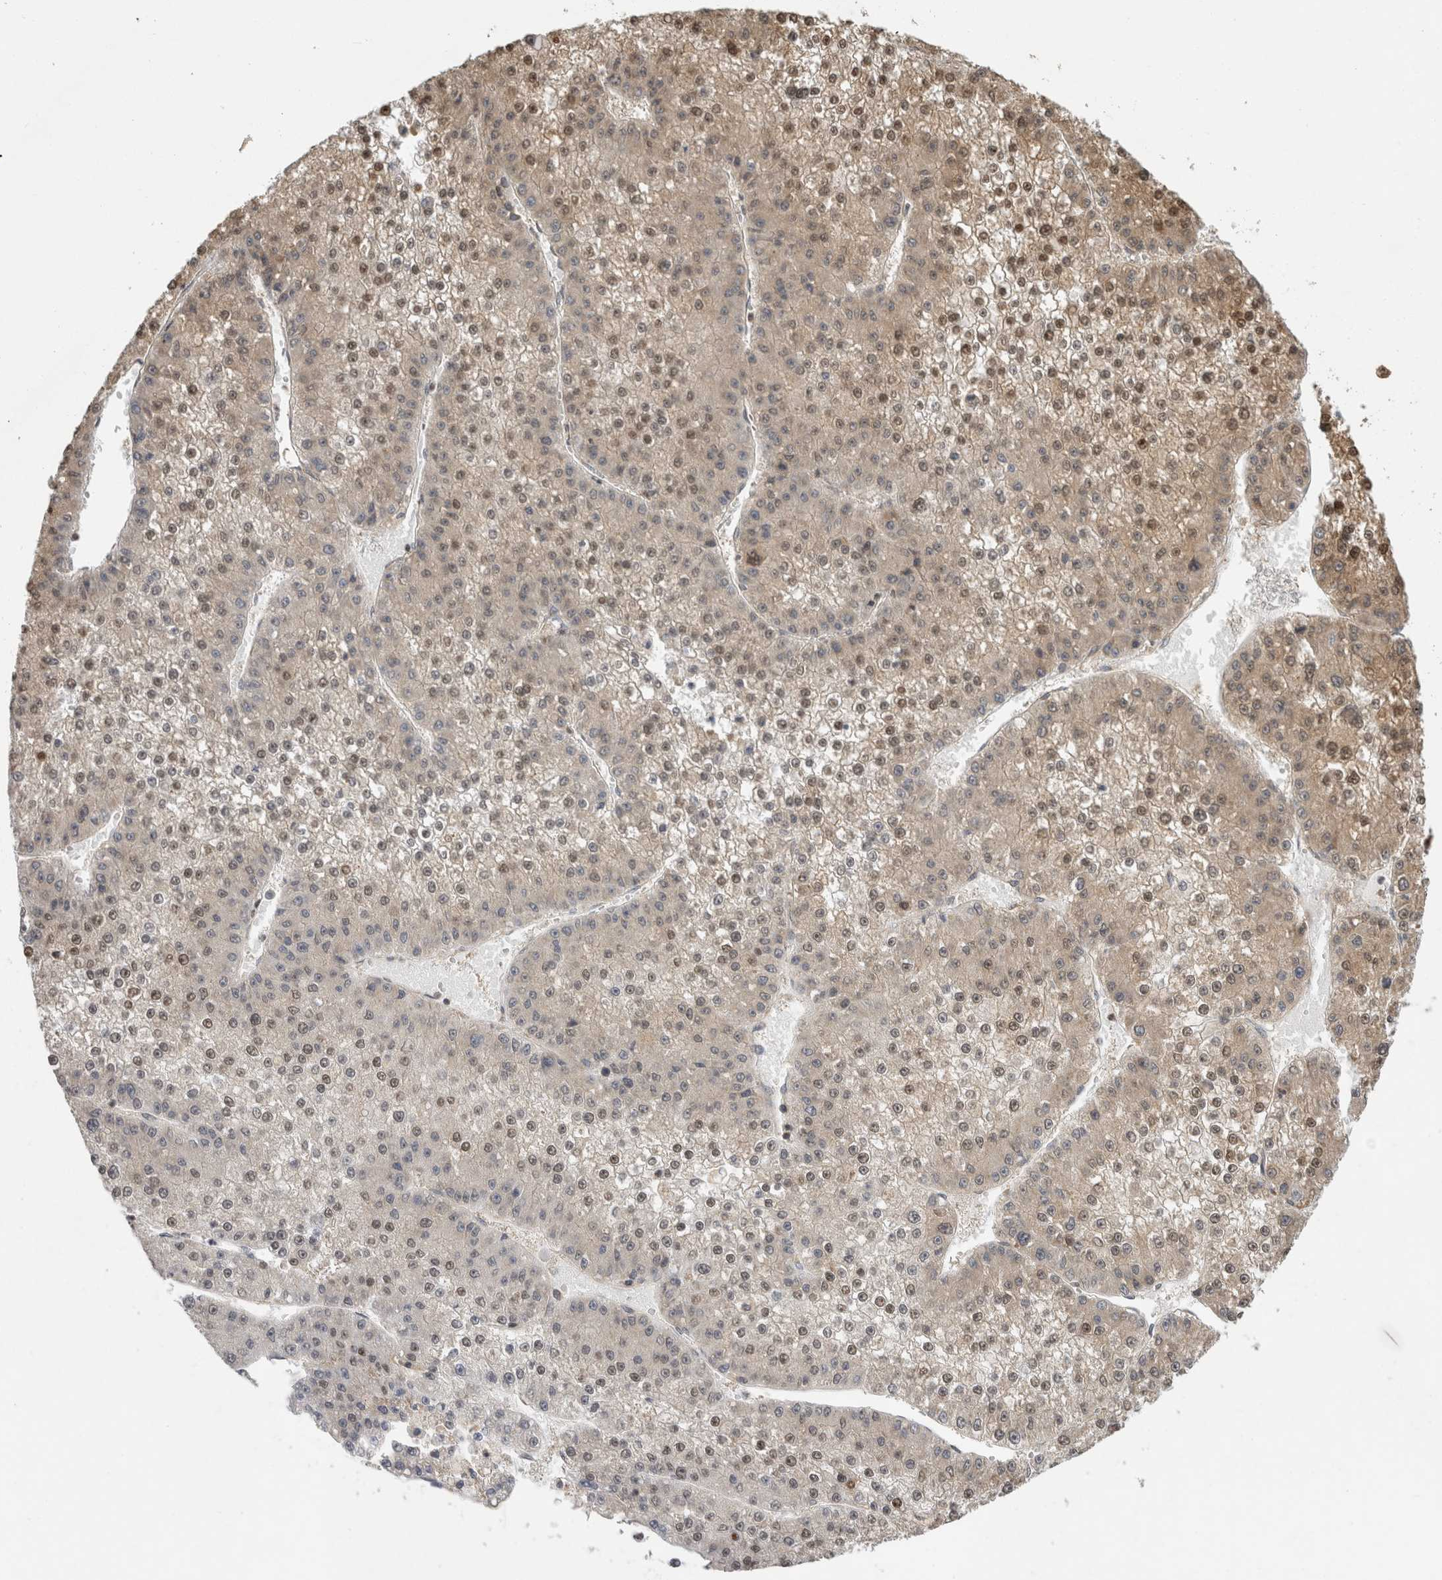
{"staining": {"intensity": "moderate", "quantity": "25%-75%", "location": "cytoplasmic/membranous,nuclear"}, "tissue": "liver cancer", "cell_type": "Tumor cells", "image_type": "cancer", "snomed": [{"axis": "morphology", "description": "Carcinoma, Hepatocellular, NOS"}, {"axis": "topography", "description": "Liver"}], "caption": "Moderate cytoplasmic/membranous and nuclear positivity for a protein is present in approximately 25%-75% of tumor cells of liver cancer (hepatocellular carcinoma) using IHC.", "gene": "PARP6", "patient": {"sex": "female", "age": 73}}